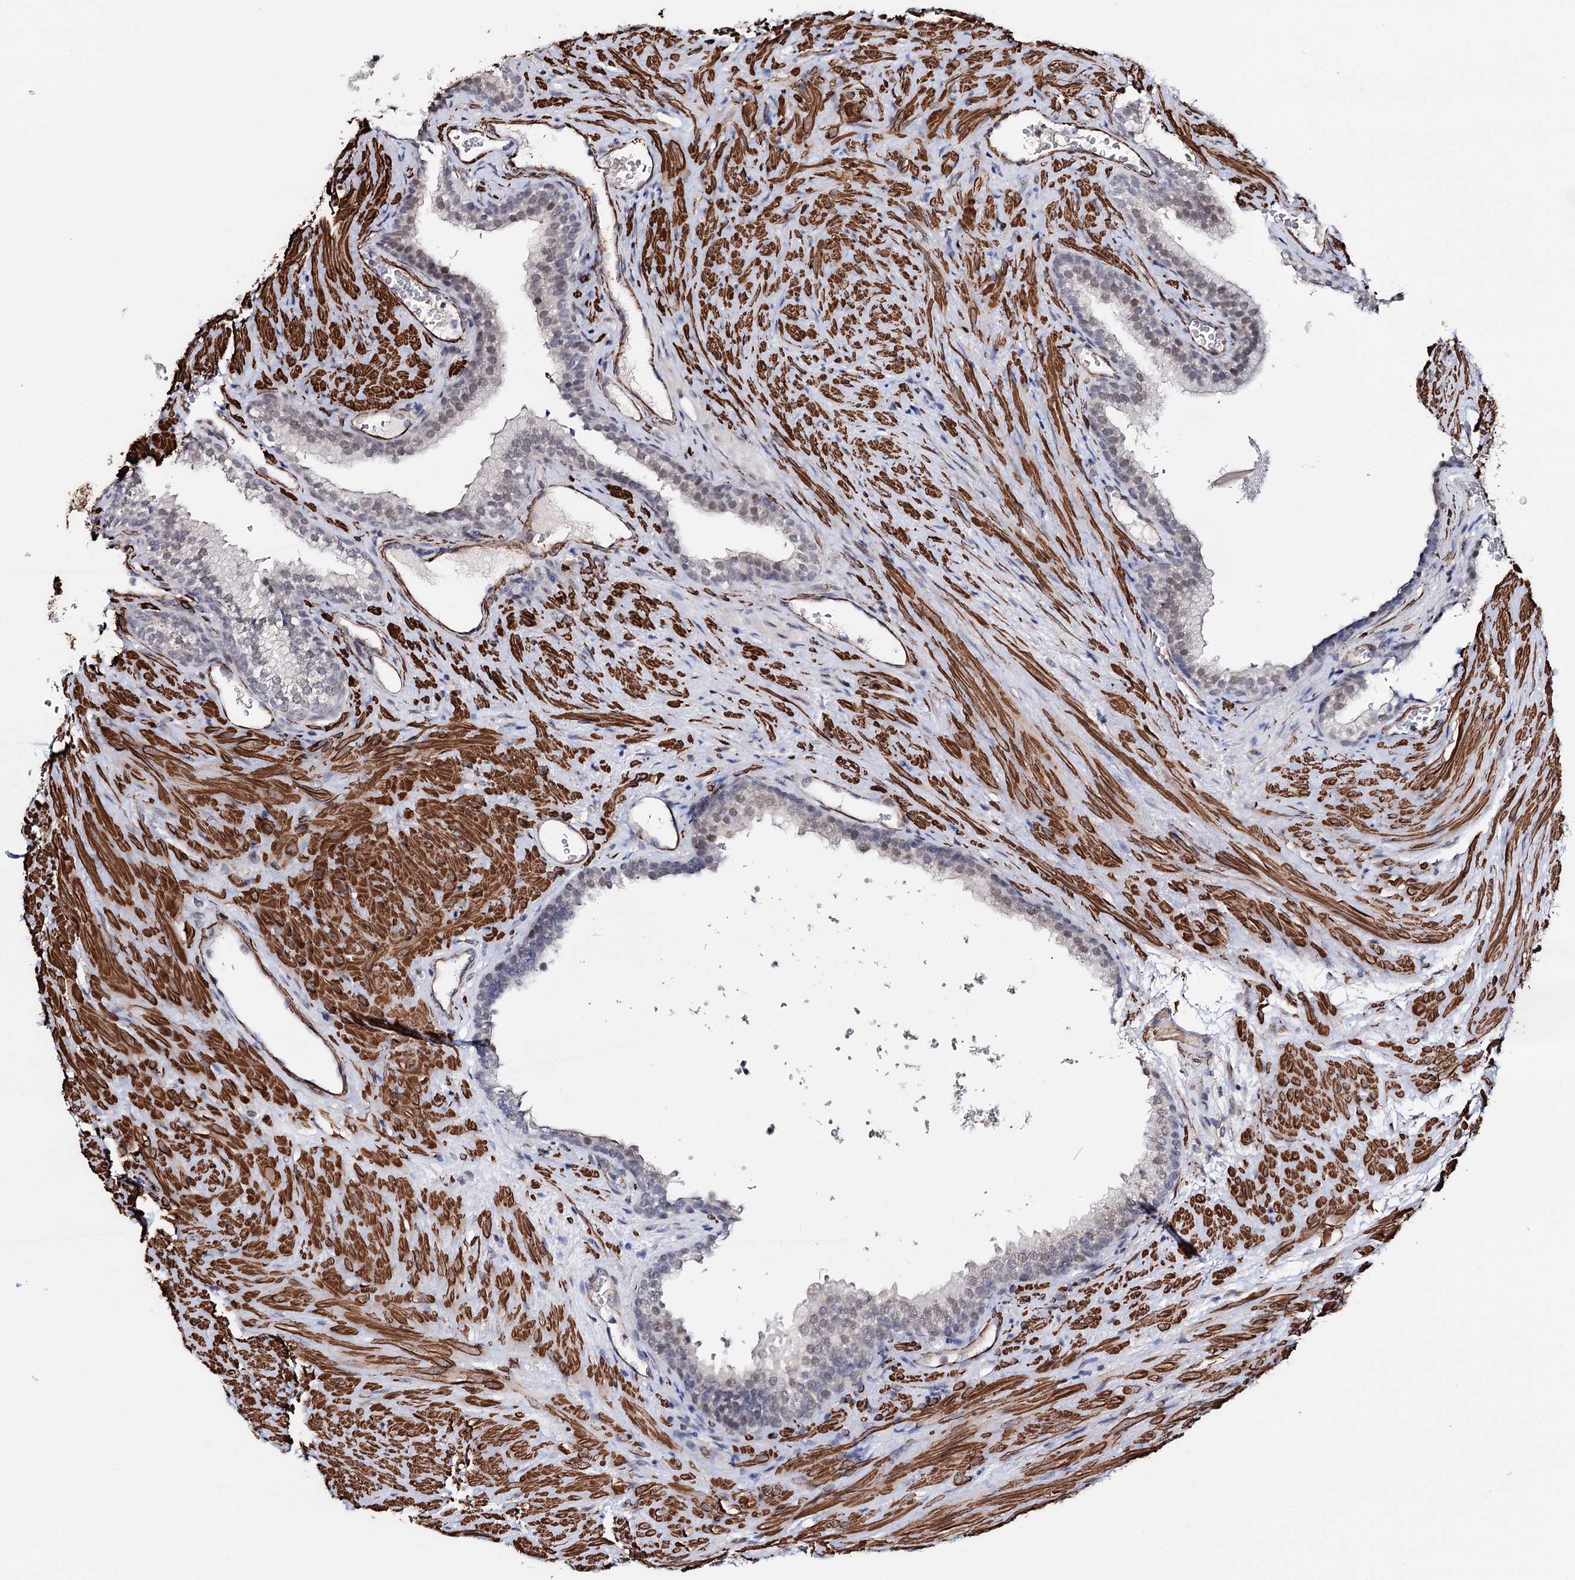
{"staining": {"intensity": "weak", "quantity": "<25%", "location": "nuclear"}, "tissue": "prostate", "cell_type": "Glandular cells", "image_type": "normal", "snomed": [{"axis": "morphology", "description": "Normal tissue, NOS"}, {"axis": "topography", "description": "Prostate"}], "caption": "The histopathology image shows no significant staining in glandular cells of prostate.", "gene": "CFAP46", "patient": {"sex": "male", "age": 76}}